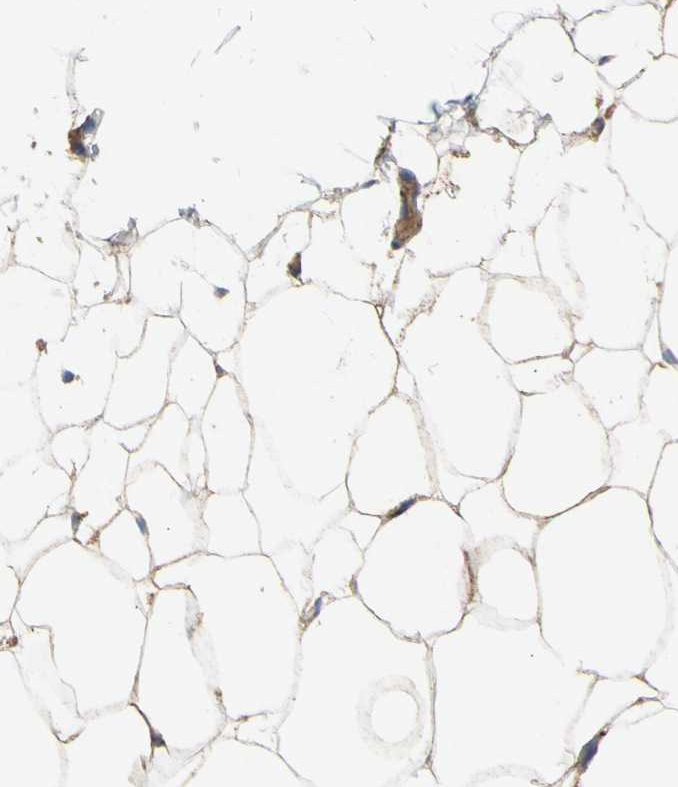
{"staining": {"intensity": "moderate", "quantity": ">75%", "location": "cytoplasmic/membranous"}, "tissue": "adipose tissue", "cell_type": "Adipocytes", "image_type": "normal", "snomed": [{"axis": "morphology", "description": "Normal tissue, NOS"}, {"axis": "topography", "description": "Breast"}, {"axis": "topography", "description": "Adipose tissue"}], "caption": "Benign adipose tissue shows moderate cytoplasmic/membranous expression in approximately >75% of adipocytes, visualized by immunohistochemistry.", "gene": "ATP2A3", "patient": {"sex": "female", "age": 25}}